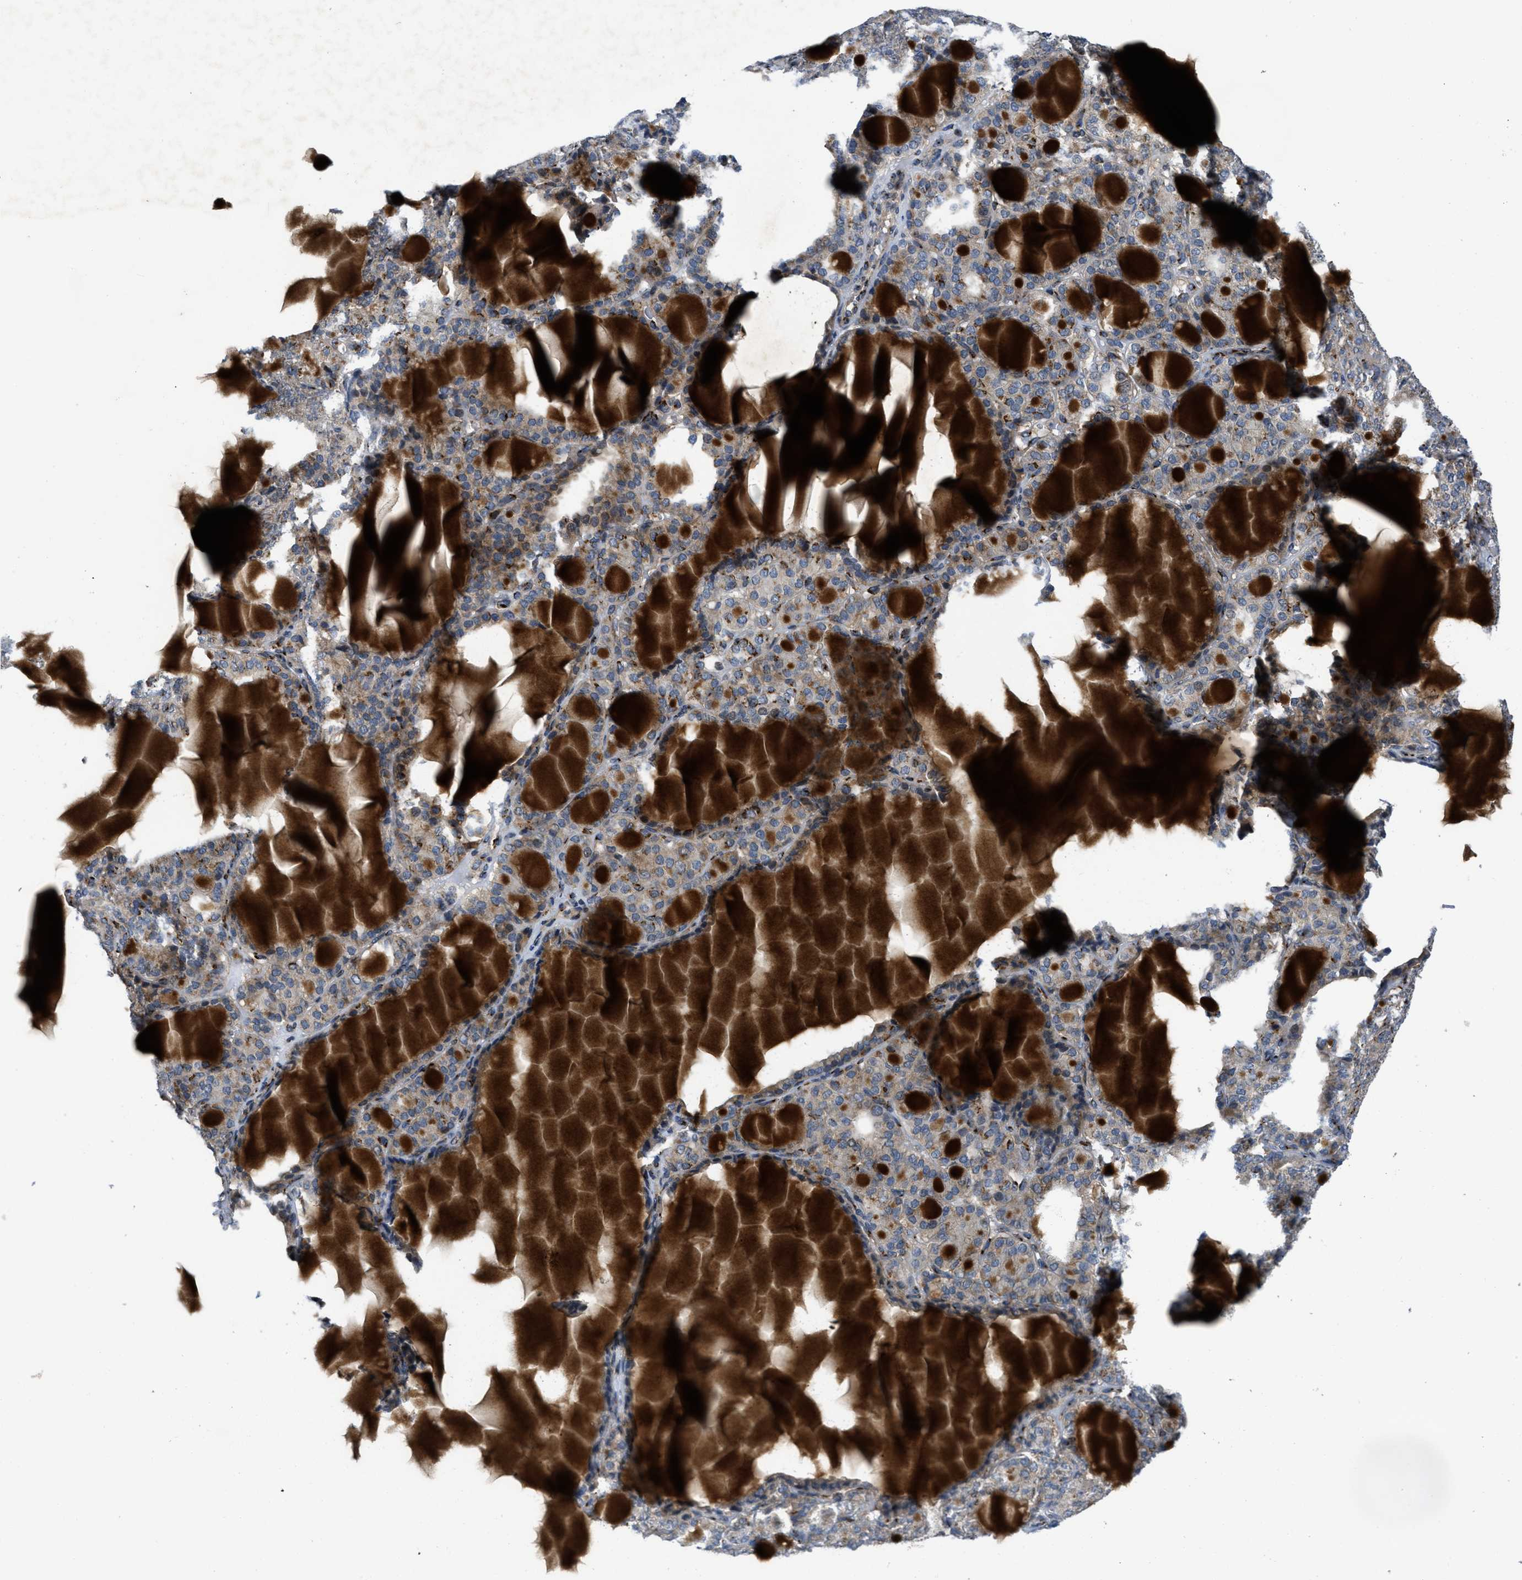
{"staining": {"intensity": "moderate", "quantity": ">75%", "location": "cytoplasmic/membranous"}, "tissue": "thyroid gland", "cell_type": "Glandular cells", "image_type": "normal", "snomed": [{"axis": "morphology", "description": "Normal tissue, NOS"}, {"axis": "topography", "description": "Thyroid gland"}], "caption": "Thyroid gland stained for a protein (brown) demonstrates moderate cytoplasmic/membranous positive expression in about >75% of glandular cells.", "gene": "ZNF70", "patient": {"sex": "female", "age": 28}}